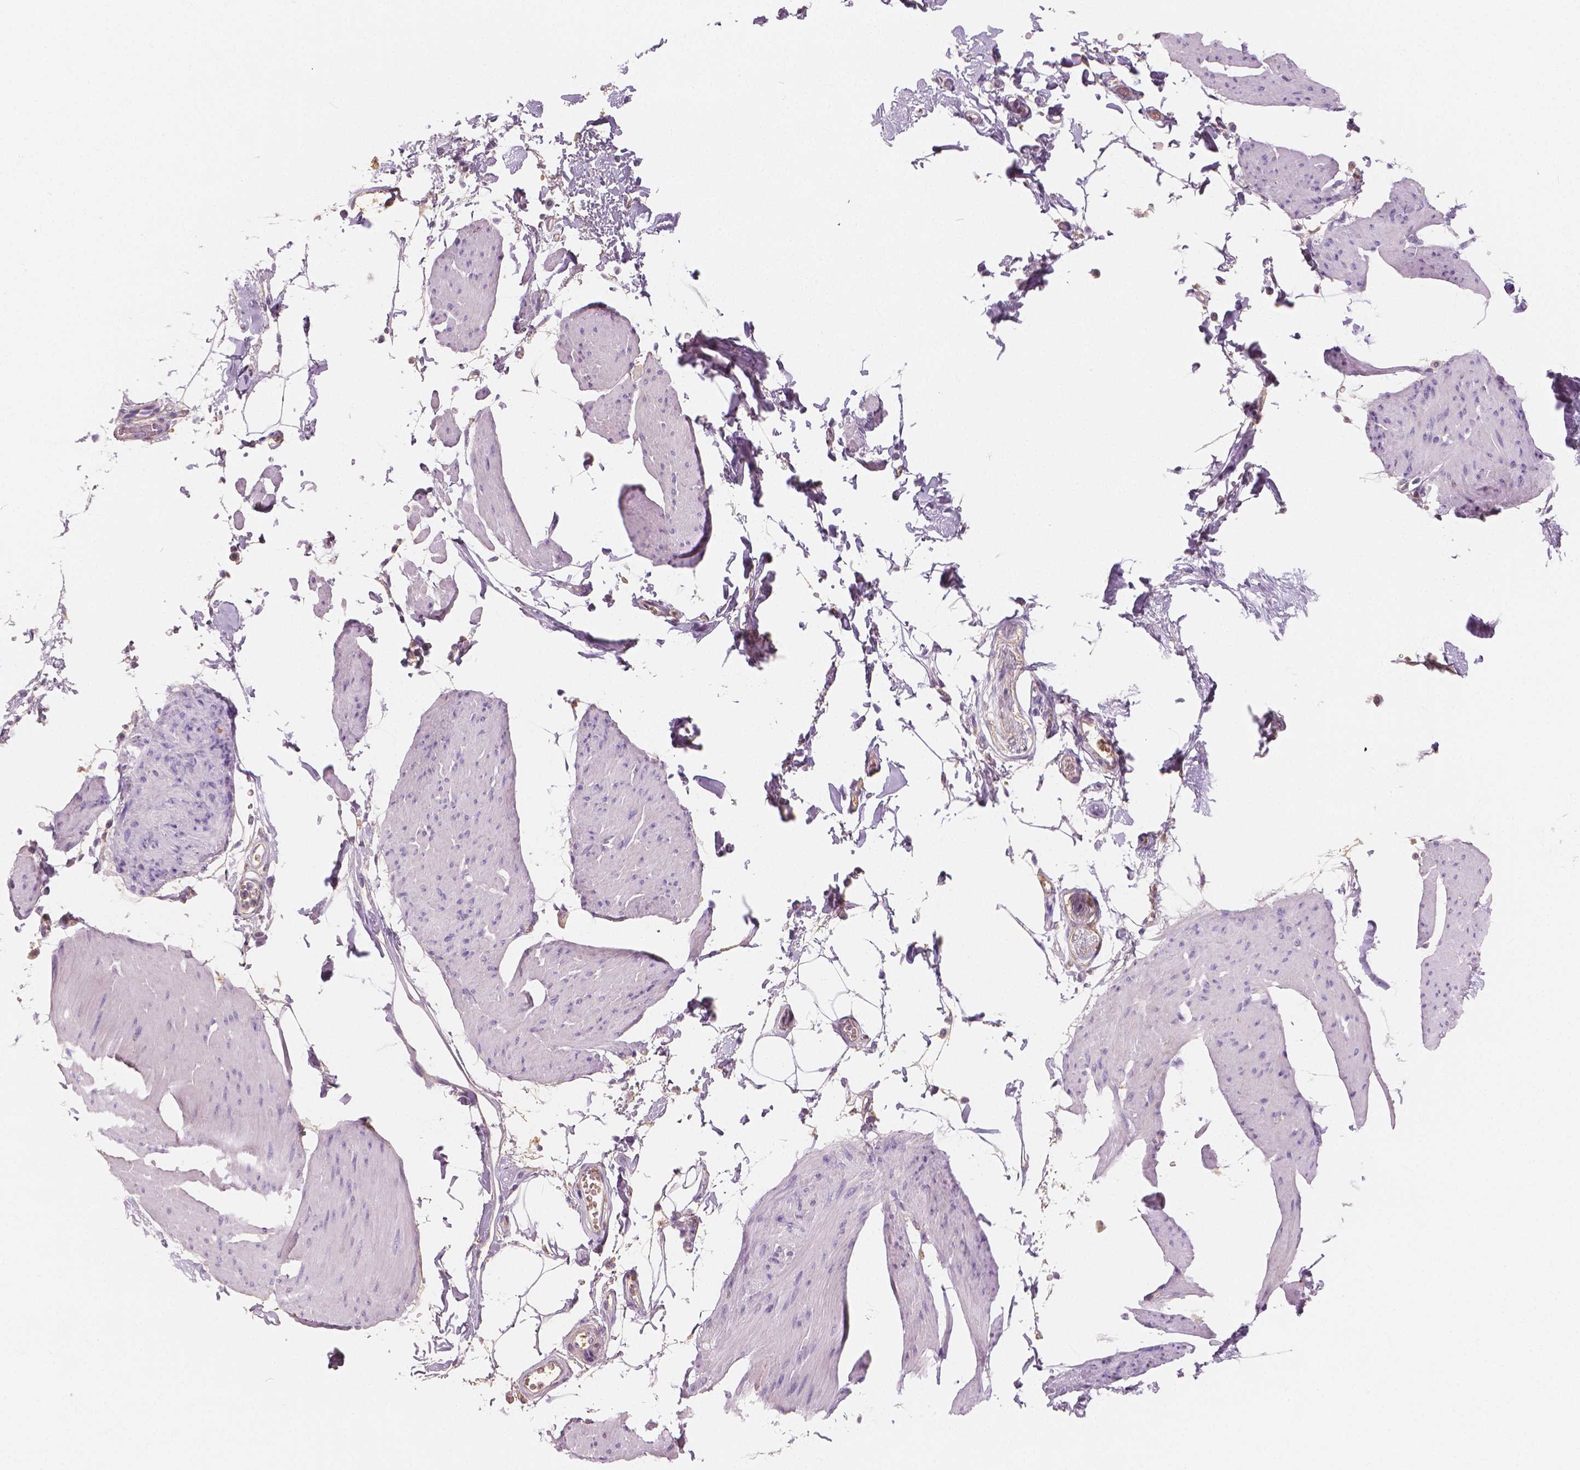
{"staining": {"intensity": "negative", "quantity": "none", "location": "none"}, "tissue": "smooth muscle", "cell_type": "Smooth muscle cells", "image_type": "normal", "snomed": [{"axis": "morphology", "description": "Normal tissue, NOS"}, {"axis": "topography", "description": "Adipose tissue"}, {"axis": "topography", "description": "Smooth muscle"}, {"axis": "topography", "description": "Peripheral nerve tissue"}], "caption": "This is an IHC photomicrograph of unremarkable human smooth muscle. There is no staining in smooth muscle cells.", "gene": "APOA4", "patient": {"sex": "male", "age": 83}}